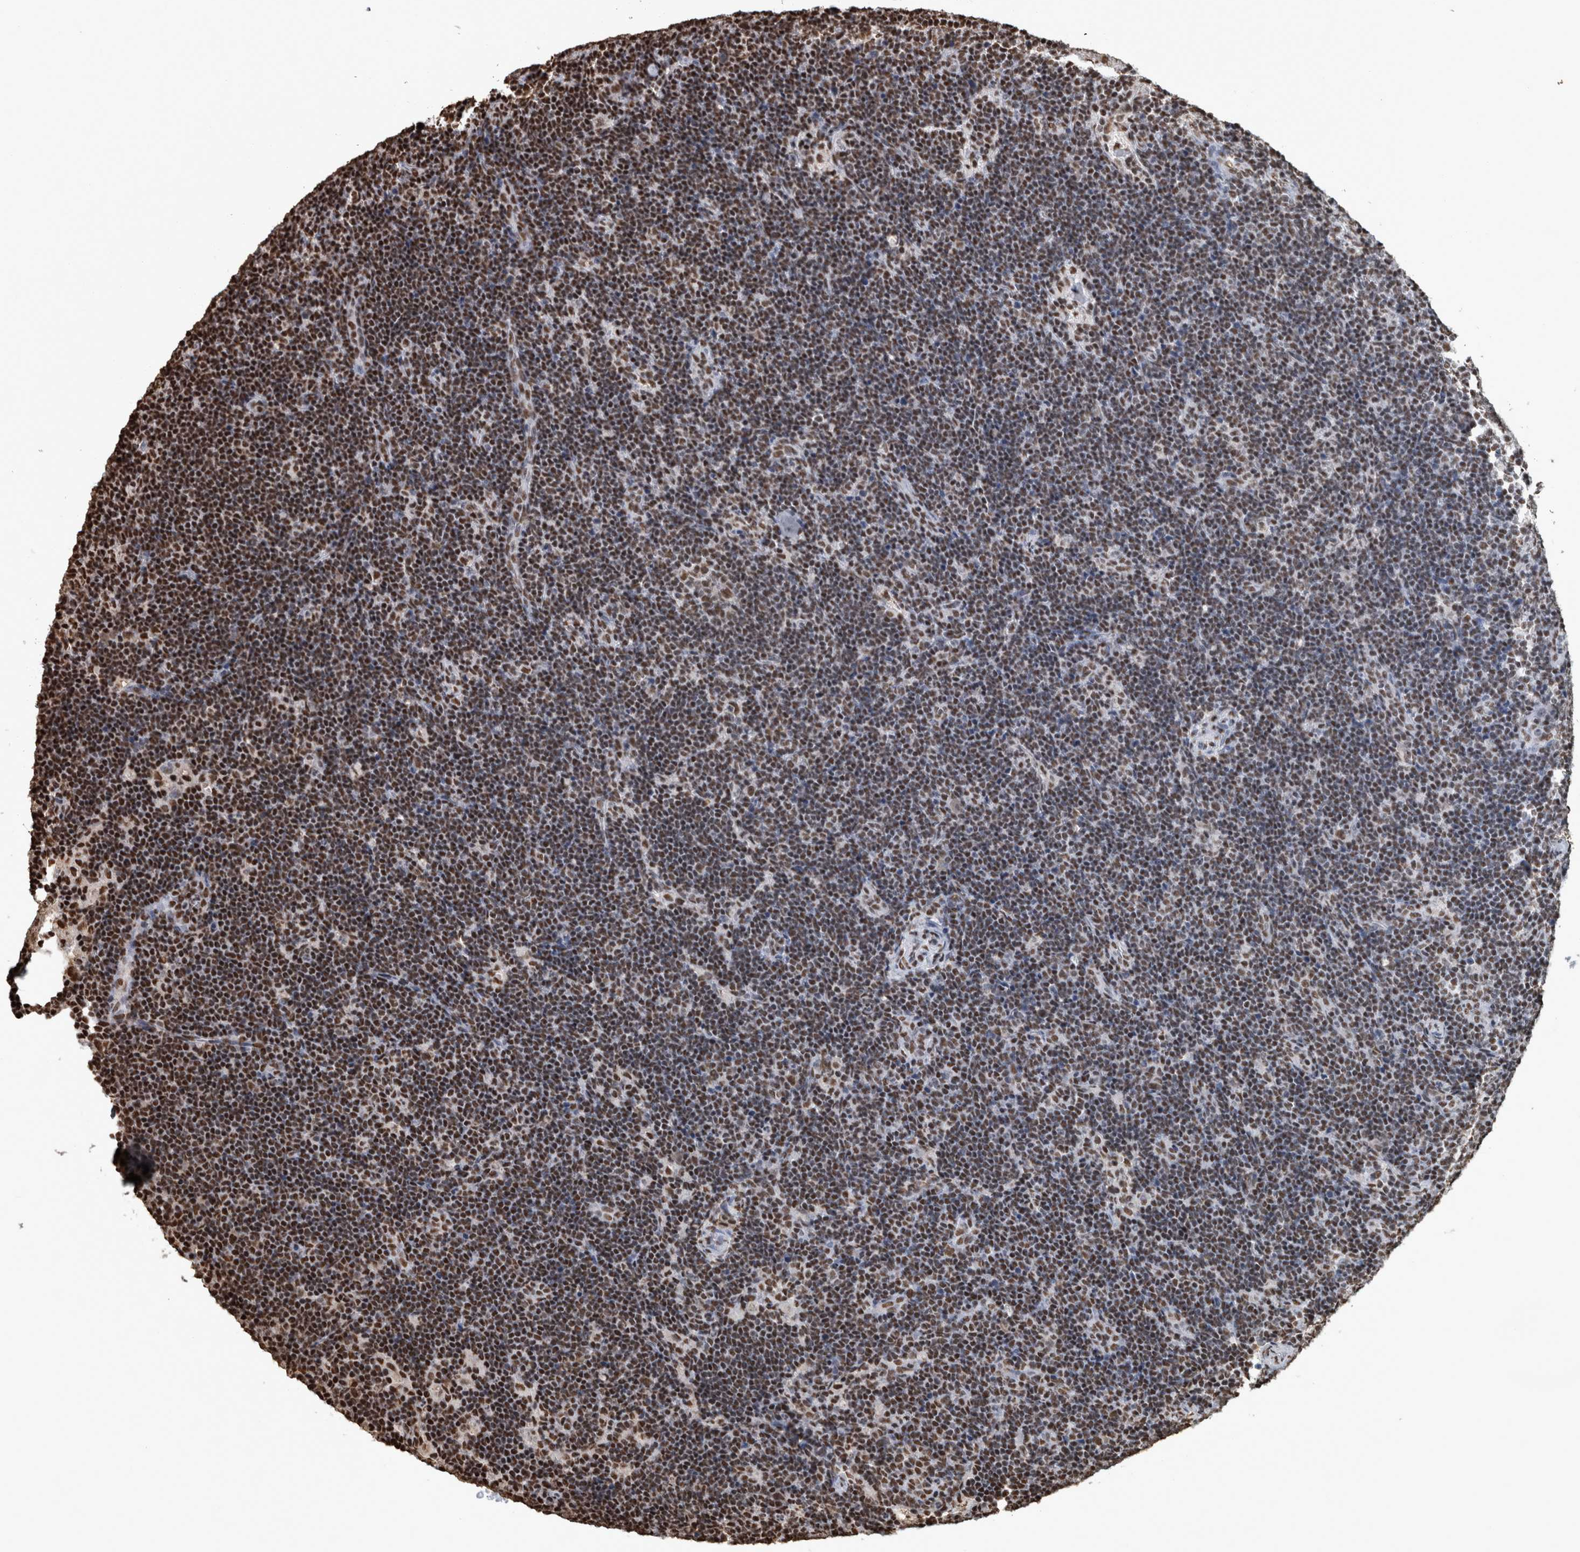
{"staining": {"intensity": "moderate", "quantity": ">75%", "location": "nuclear"}, "tissue": "lymph node", "cell_type": "Germinal center cells", "image_type": "normal", "snomed": [{"axis": "morphology", "description": "Normal tissue, NOS"}, {"axis": "topography", "description": "Lymph node"}], "caption": "A brown stain highlights moderate nuclear expression of a protein in germinal center cells of benign human lymph node. Nuclei are stained in blue.", "gene": "TGS1", "patient": {"sex": "female", "age": 22}}